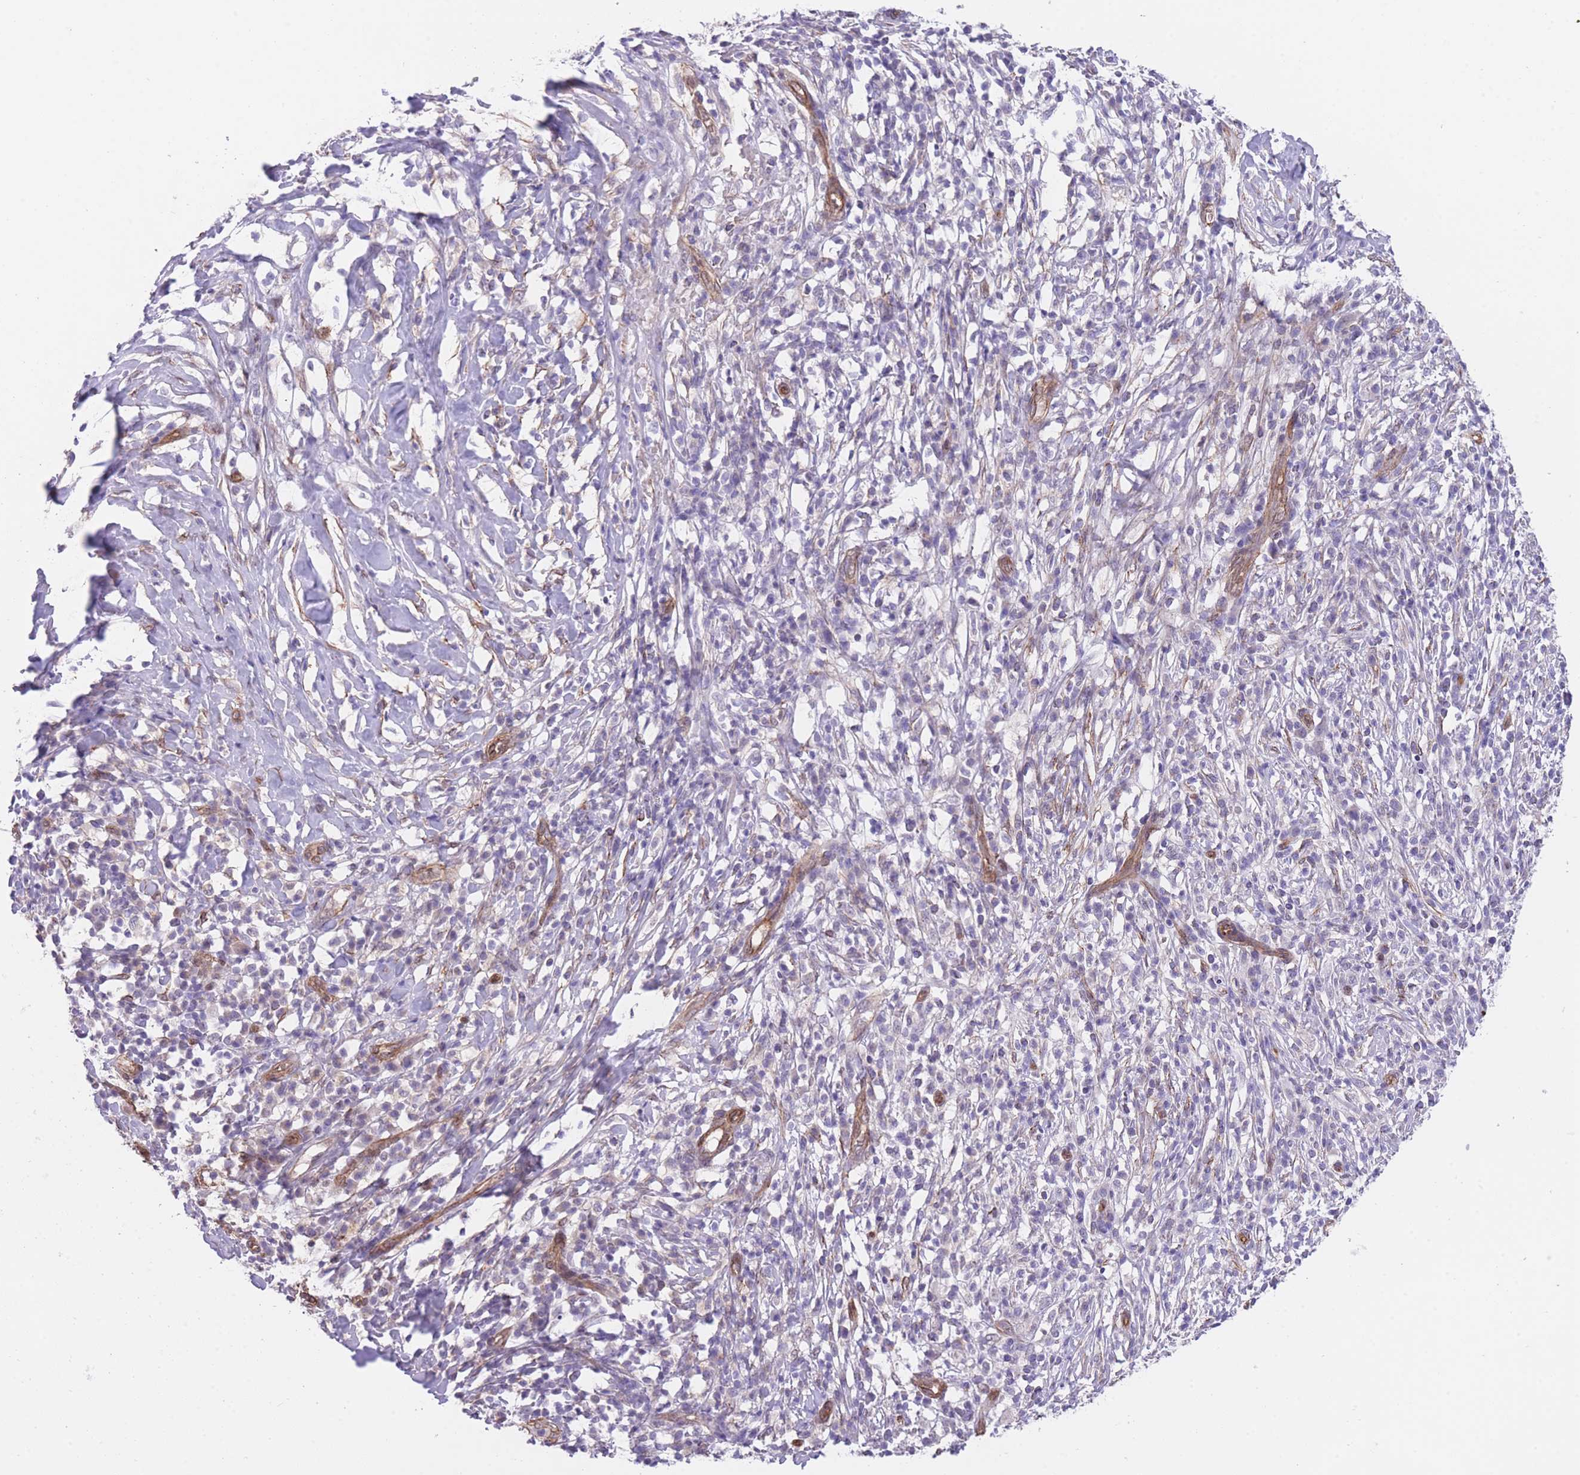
{"staining": {"intensity": "negative", "quantity": "none", "location": "none"}, "tissue": "melanoma", "cell_type": "Tumor cells", "image_type": "cancer", "snomed": [{"axis": "morphology", "description": "Malignant melanoma, NOS"}, {"axis": "topography", "description": "Skin"}], "caption": "IHC of human malignant melanoma exhibits no expression in tumor cells.", "gene": "QTRT1", "patient": {"sex": "male", "age": 66}}